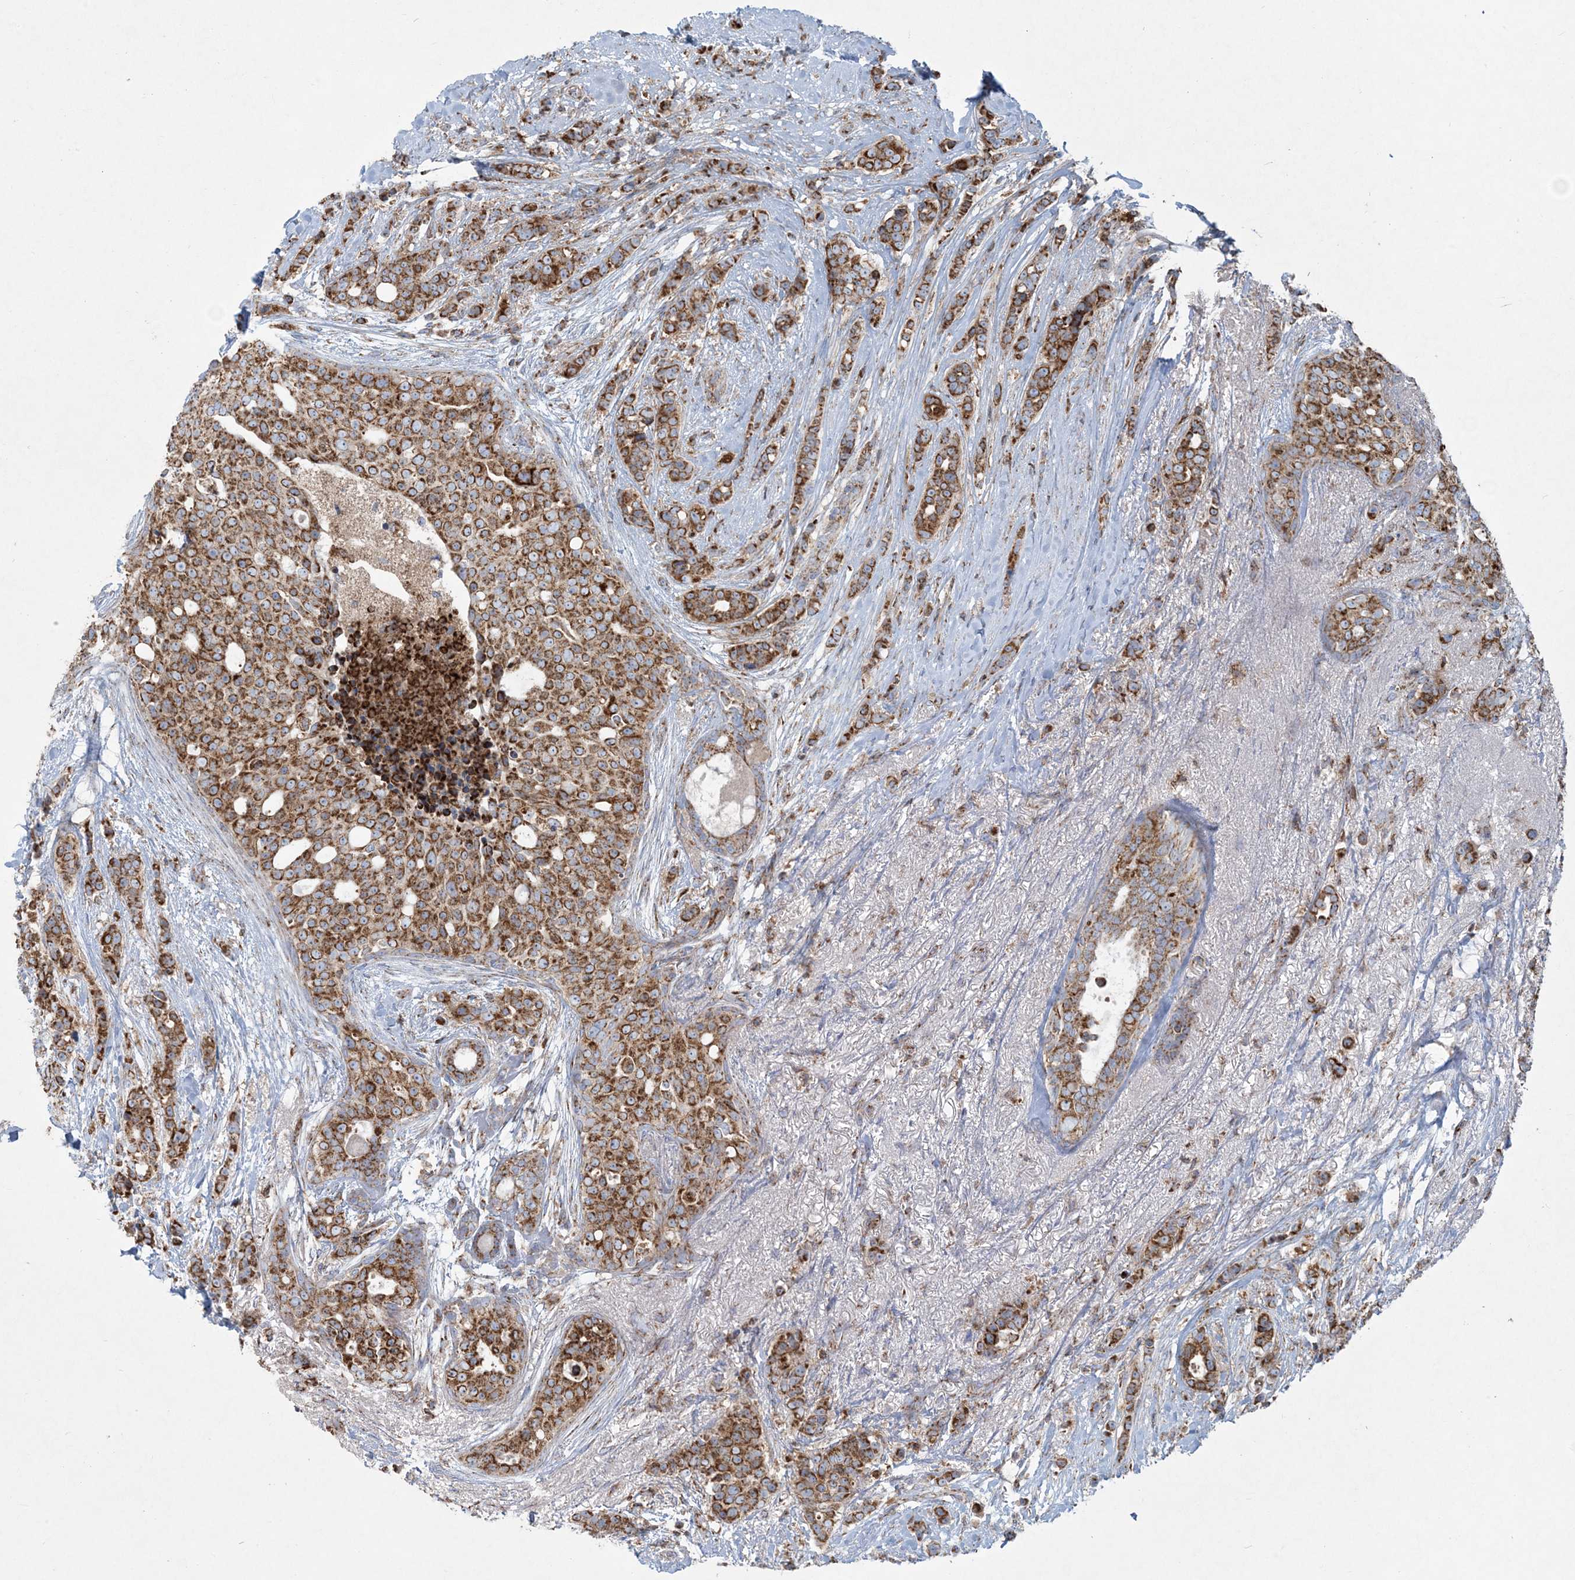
{"staining": {"intensity": "strong", "quantity": ">75%", "location": "cytoplasmic/membranous"}, "tissue": "breast cancer", "cell_type": "Tumor cells", "image_type": "cancer", "snomed": [{"axis": "morphology", "description": "Lobular carcinoma"}, {"axis": "topography", "description": "Breast"}], "caption": "An immunohistochemistry (IHC) micrograph of tumor tissue is shown. Protein staining in brown labels strong cytoplasmic/membranous positivity in lobular carcinoma (breast) within tumor cells. Nuclei are stained in blue.", "gene": "BEND4", "patient": {"sex": "female", "age": 51}}